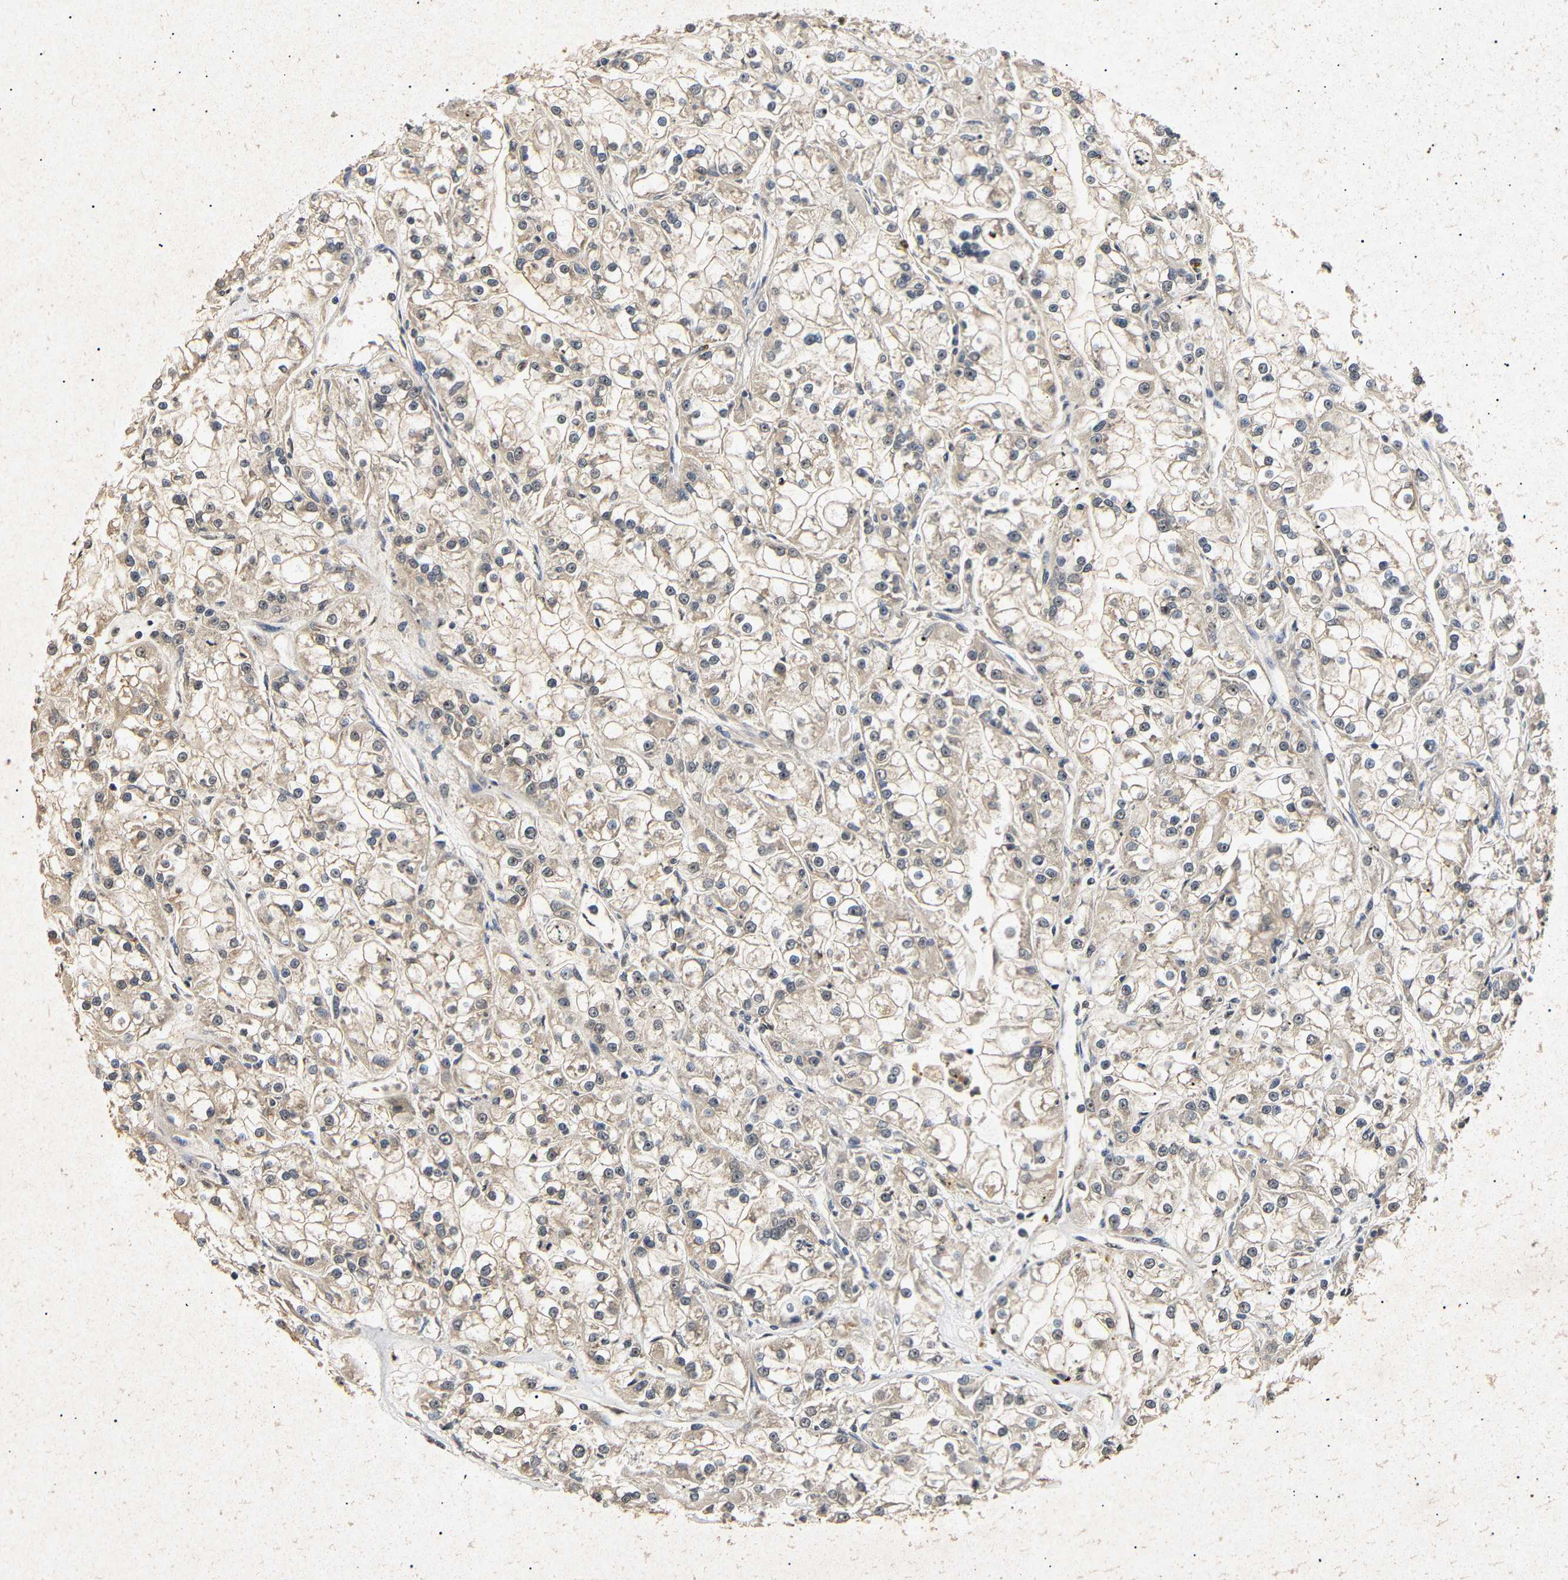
{"staining": {"intensity": "moderate", "quantity": ">75%", "location": "cytoplasmic/membranous,nuclear"}, "tissue": "renal cancer", "cell_type": "Tumor cells", "image_type": "cancer", "snomed": [{"axis": "morphology", "description": "Adenocarcinoma, NOS"}, {"axis": "topography", "description": "Kidney"}], "caption": "Renal cancer stained for a protein displays moderate cytoplasmic/membranous and nuclear positivity in tumor cells.", "gene": "PARN", "patient": {"sex": "female", "age": 52}}